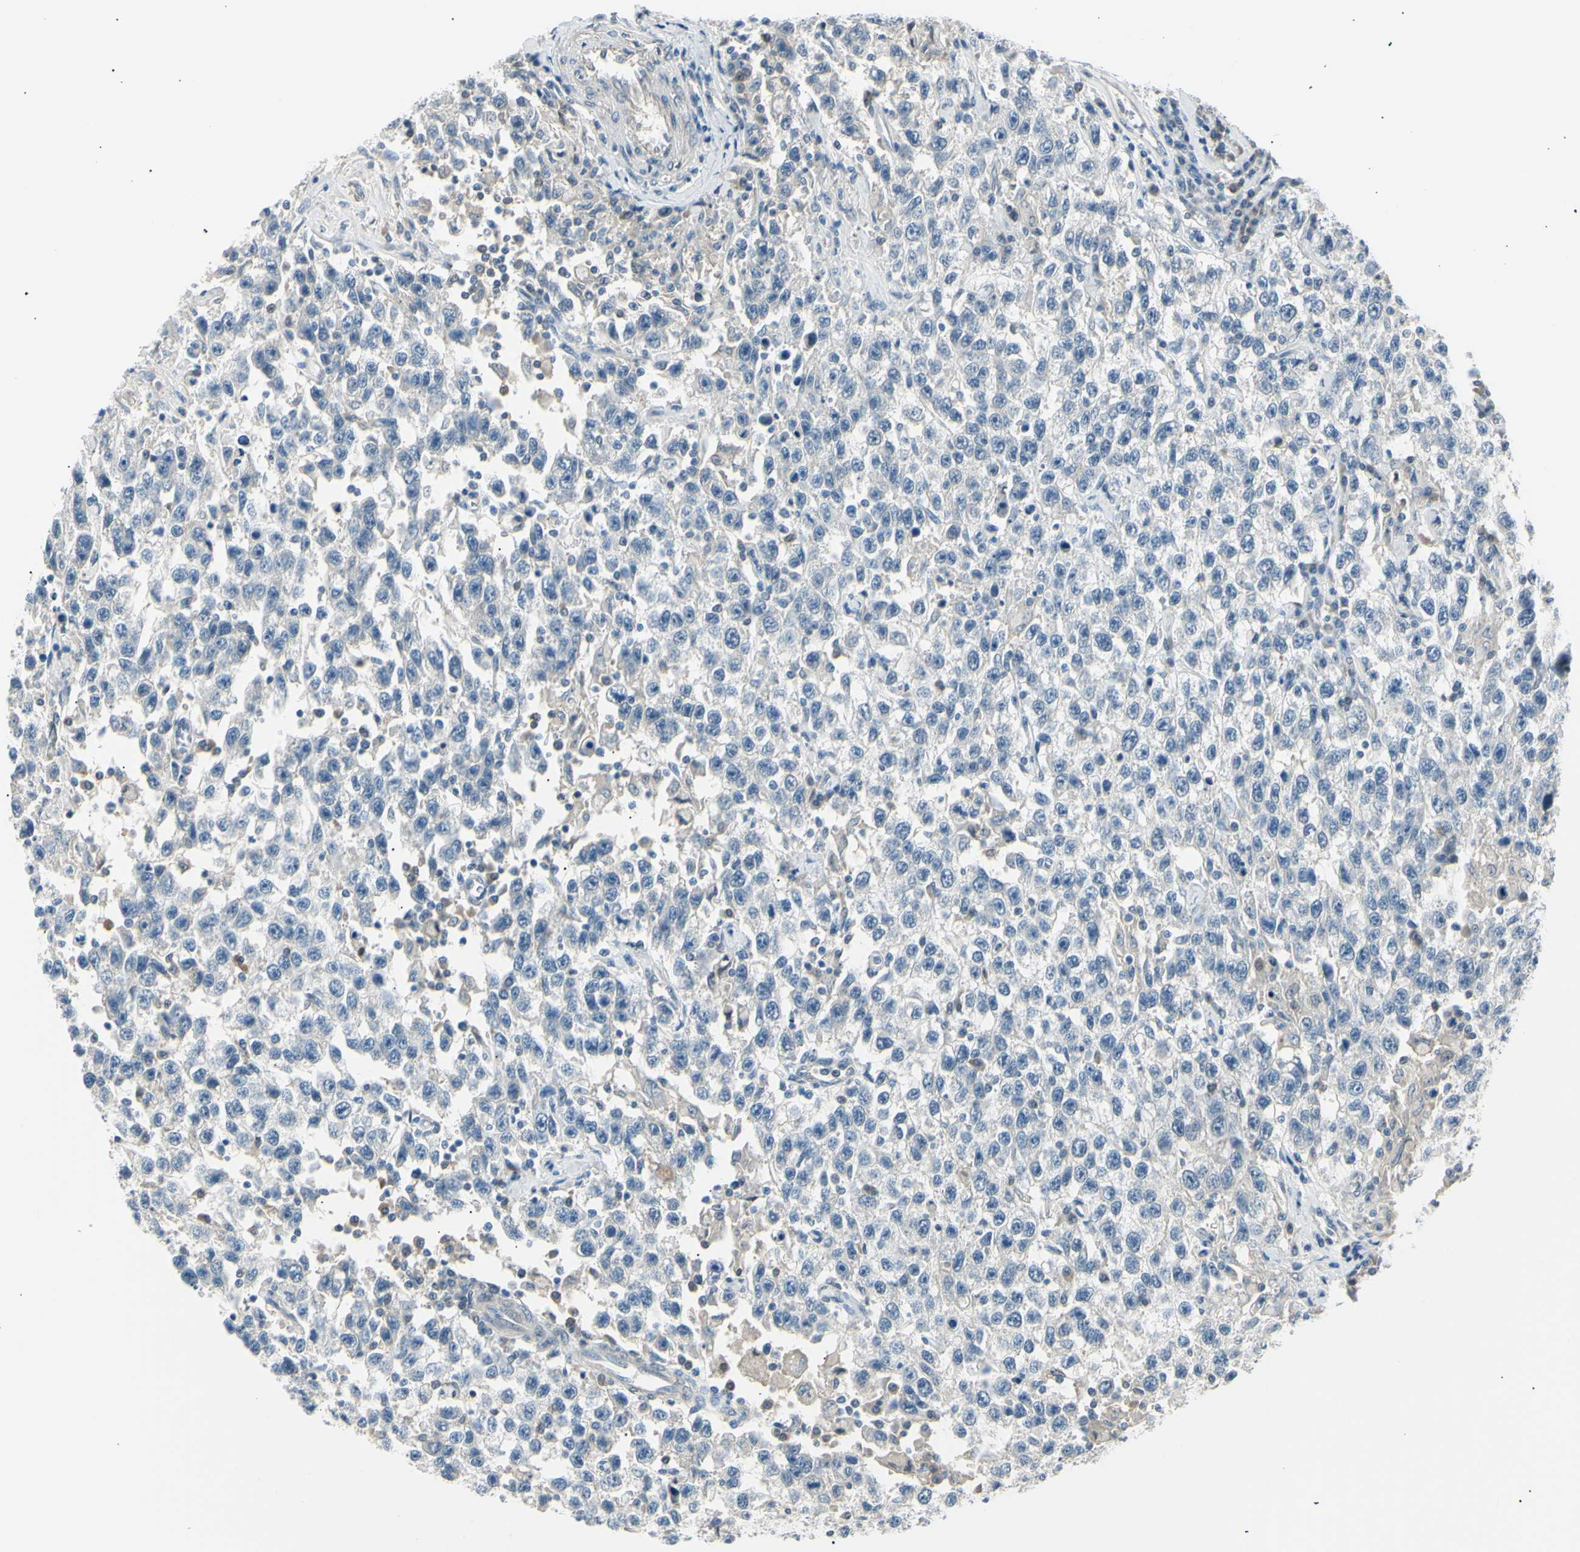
{"staining": {"intensity": "negative", "quantity": "none", "location": "none"}, "tissue": "testis cancer", "cell_type": "Tumor cells", "image_type": "cancer", "snomed": [{"axis": "morphology", "description": "Seminoma, NOS"}, {"axis": "topography", "description": "Testis"}], "caption": "DAB immunohistochemical staining of human testis cancer exhibits no significant positivity in tumor cells.", "gene": "LHPP", "patient": {"sex": "male", "age": 41}}